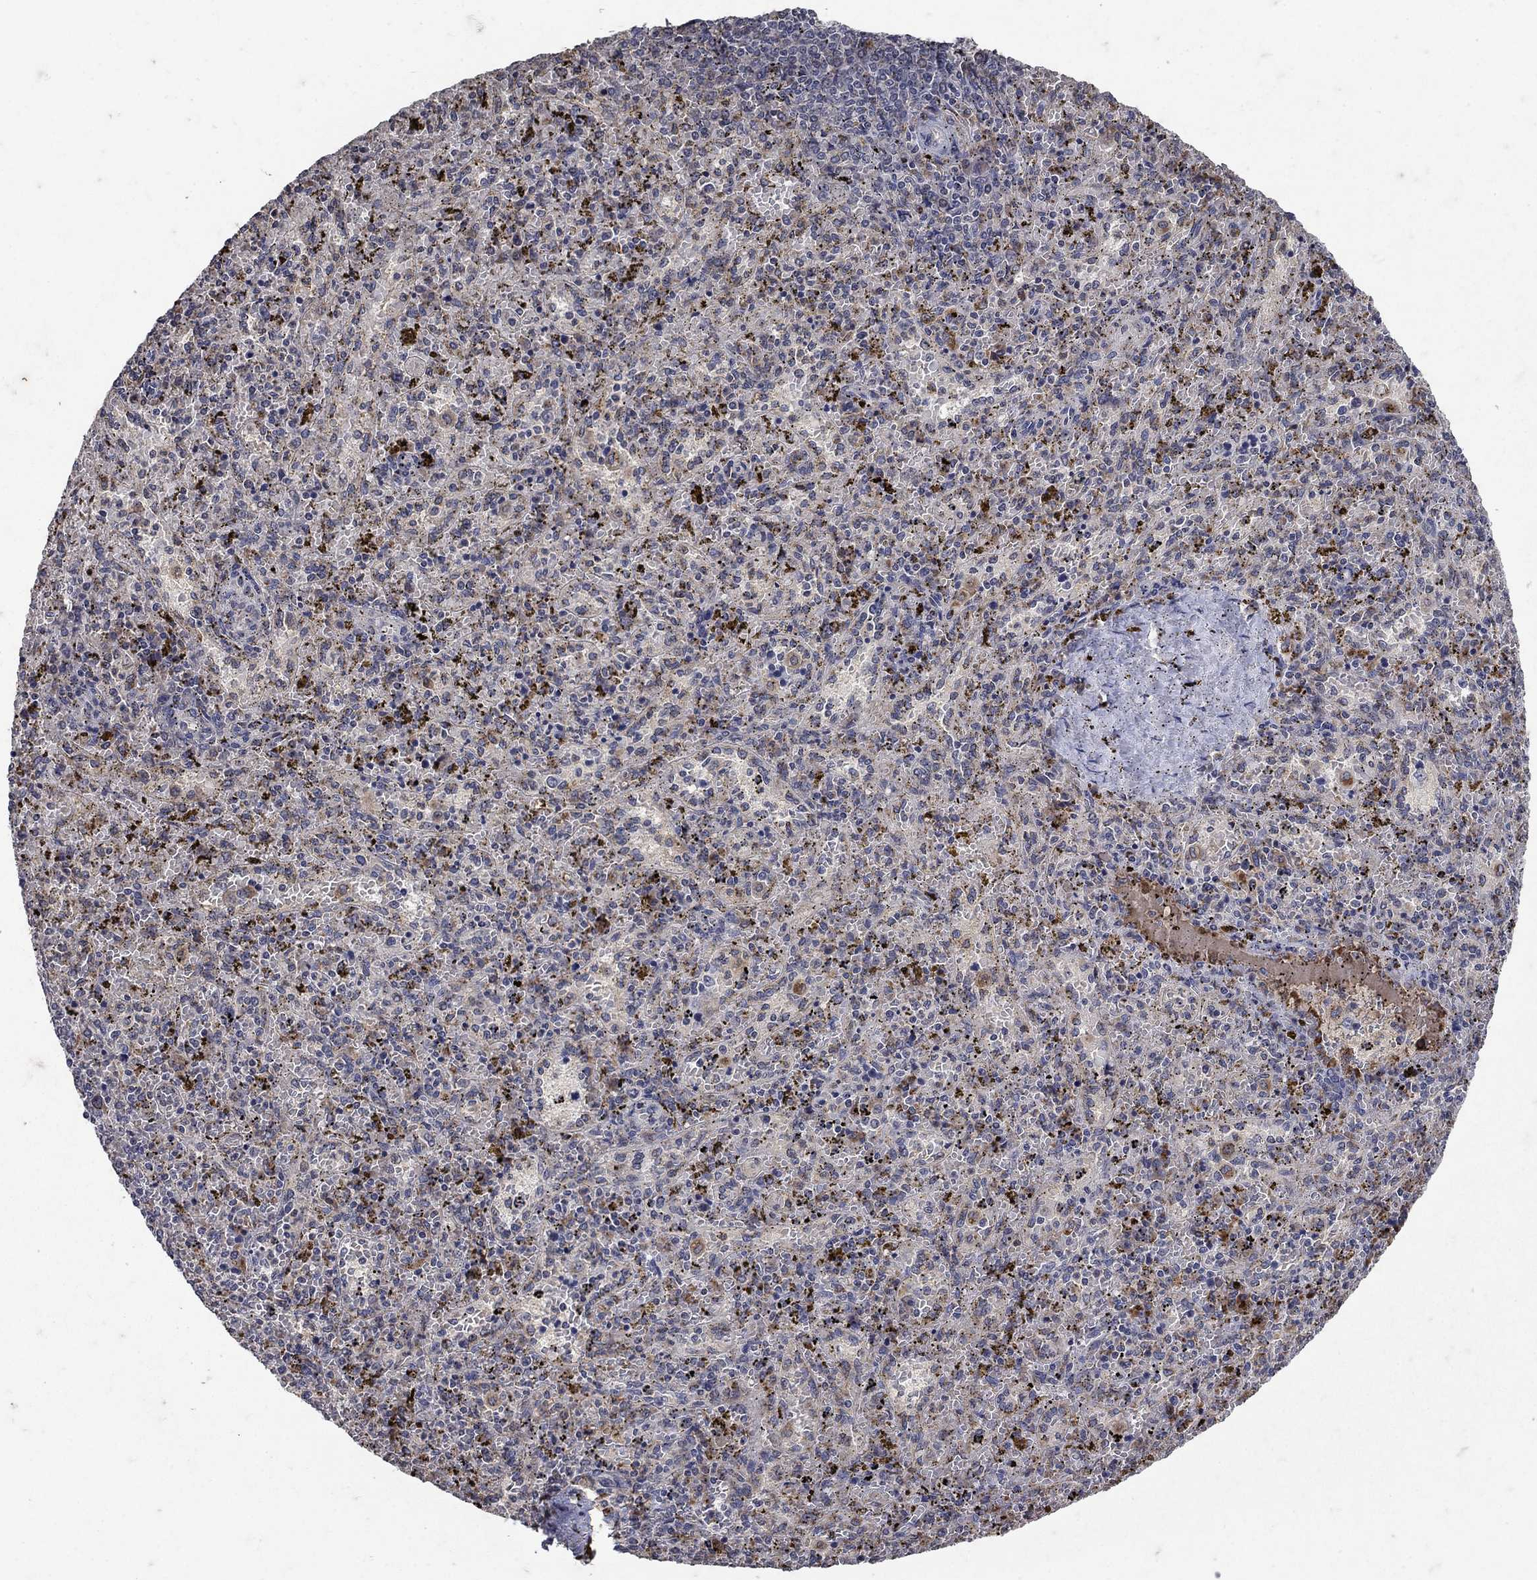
{"staining": {"intensity": "negative", "quantity": "none", "location": "none"}, "tissue": "spleen", "cell_type": "Cells in red pulp", "image_type": "normal", "snomed": [{"axis": "morphology", "description": "Normal tissue, NOS"}, {"axis": "topography", "description": "Spleen"}], "caption": "Normal spleen was stained to show a protein in brown. There is no significant positivity in cells in red pulp. (DAB (3,3'-diaminobenzidine) IHC, high magnification).", "gene": "NPC2", "patient": {"sex": "female", "age": 50}}